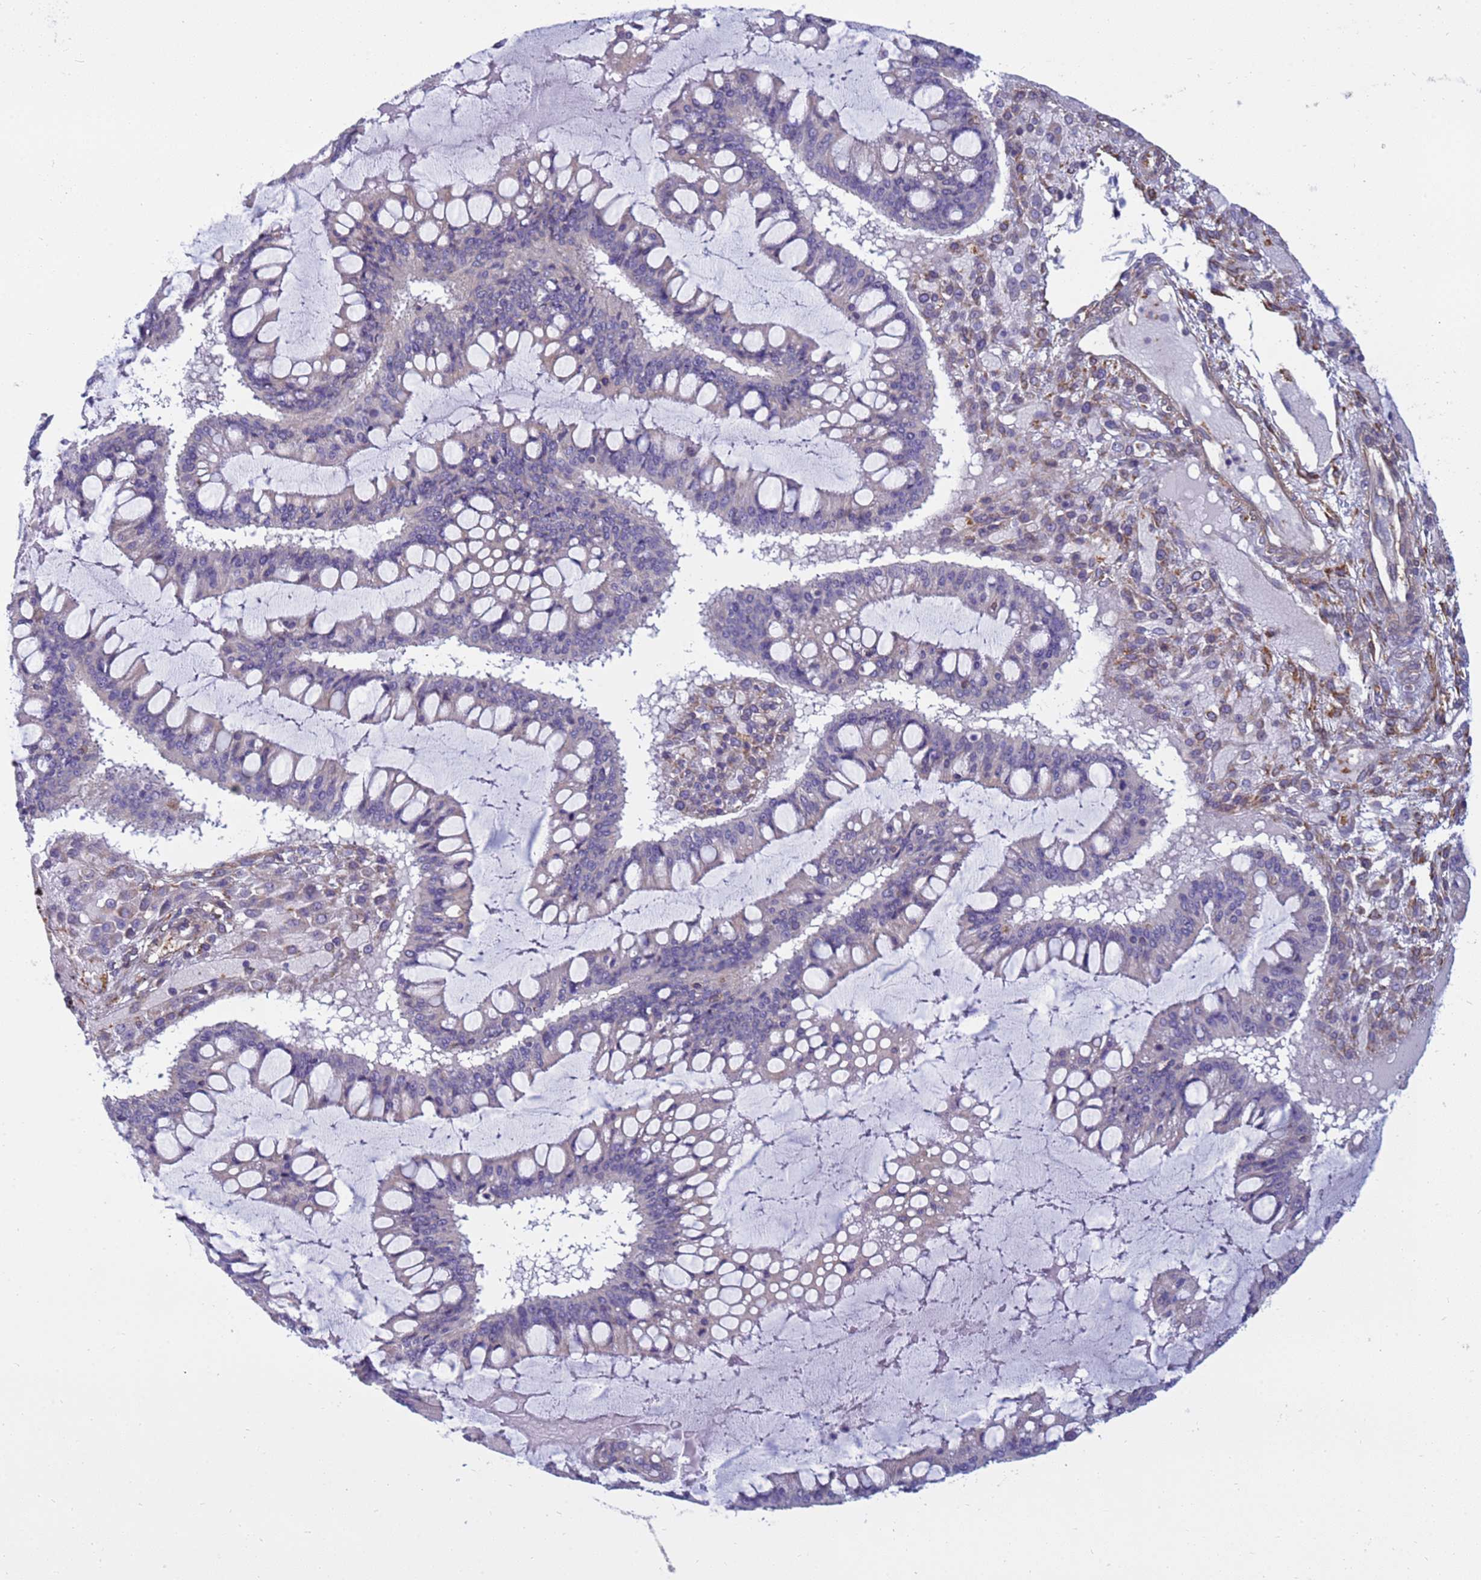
{"staining": {"intensity": "negative", "quantity": "none", "location": "none"}, "tissue": "ovarian cancer", "cell_type": "Tumor cells", "image_type": "cancer", "snomed": [{"axis": "morphology", "description": "Cystadenocarcinoma, mucinous, NOS"}, {"axis": "topography", "description": "Ovary"}], "caption": "A high-resolution micrograph shows IHC staining of ovarian cancer (mucinous cystadenocarcinoma), which exhibits no significant positivity in tumor cells.", "gene": "TRPC6", "patient": {"sex": "female", "age": 73}}